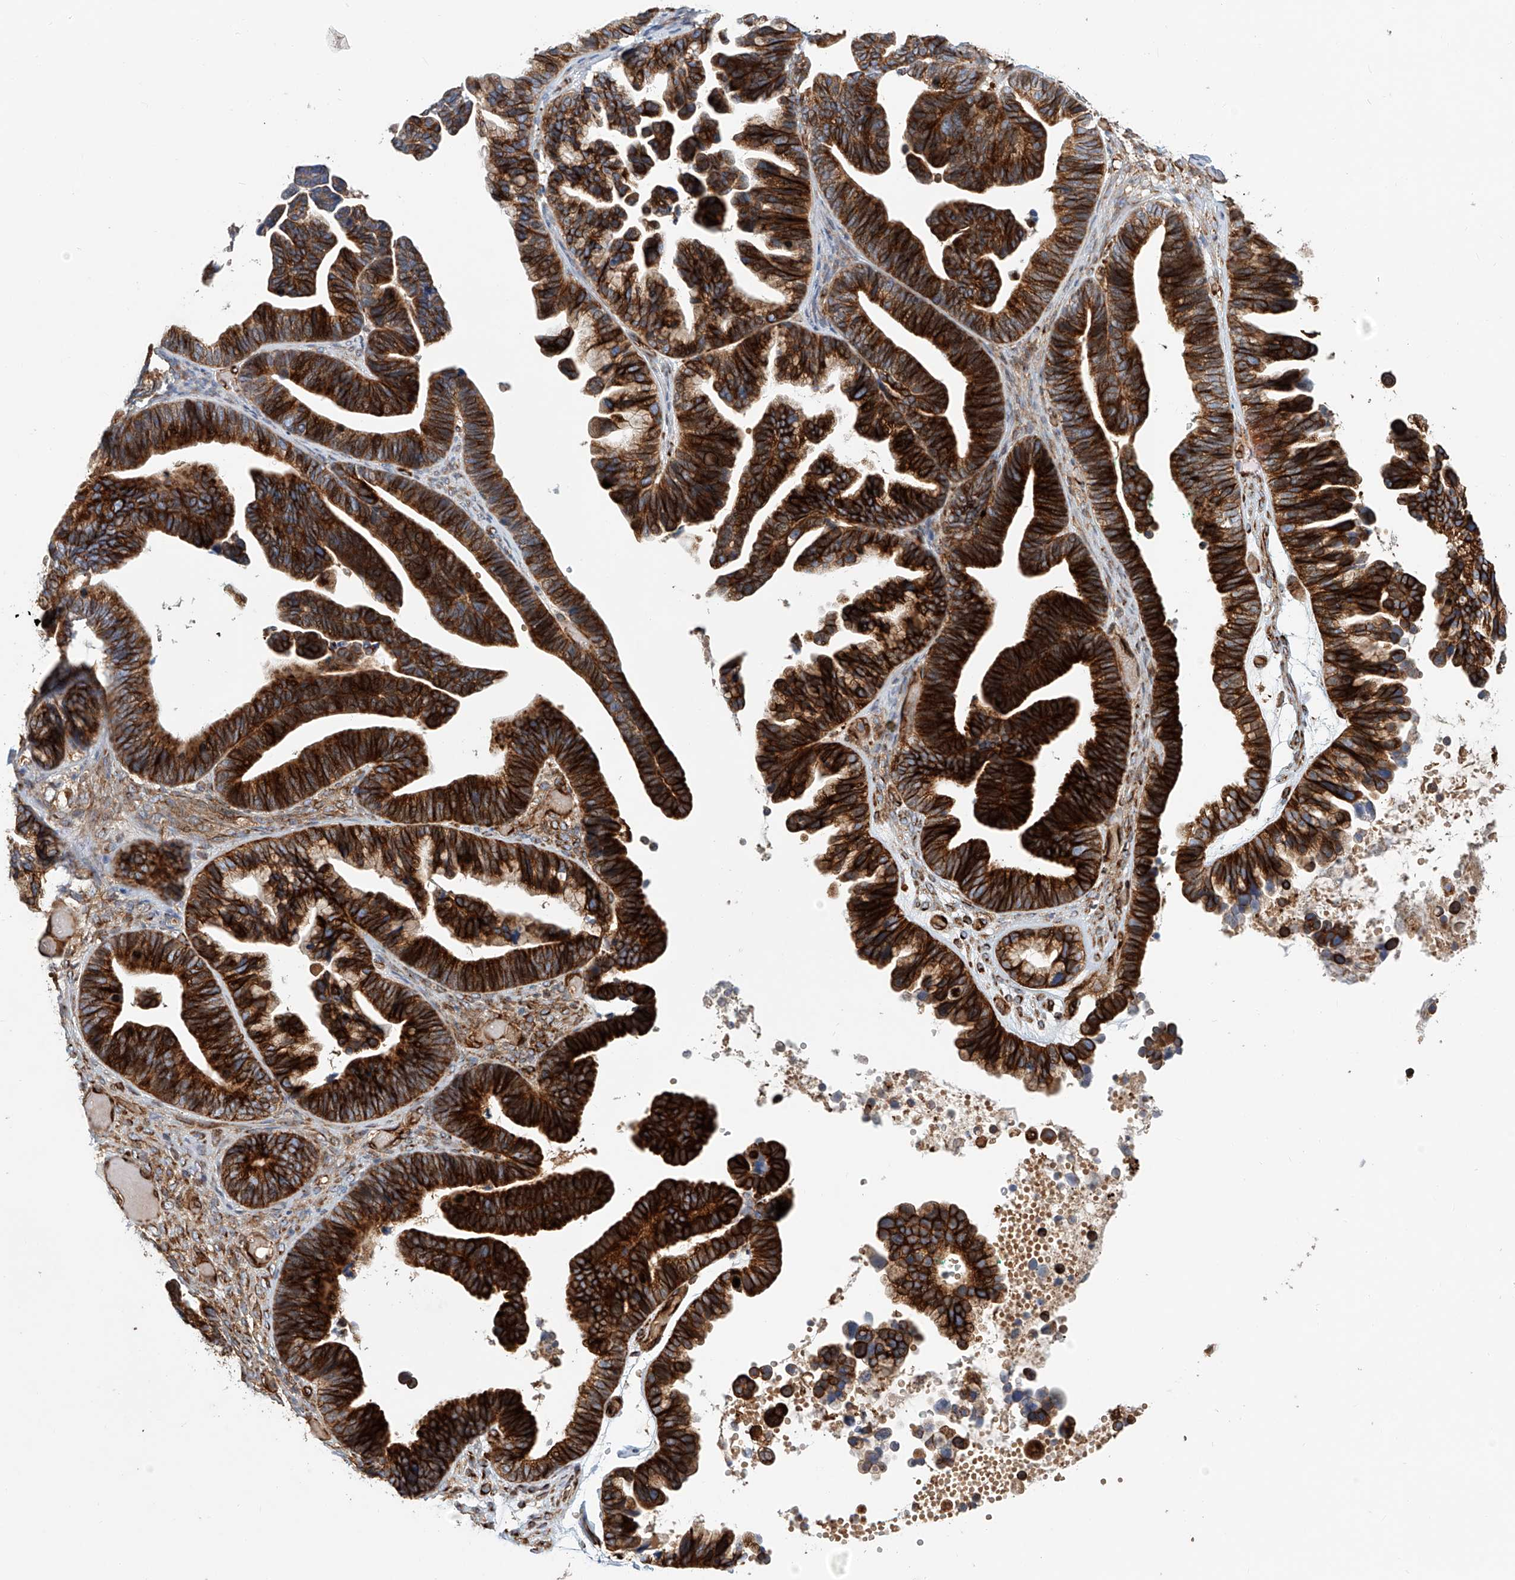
{"staining": {"intensity": "strong", "quantity": ">75%", "location": "cytoplasmic/membranous"}, "tissue": "ovarian cancer", "cell_type": "Tumor cells", "image_type": "cancer", "snomed": [{"axis": "morphology", "description": "Cystadenocarcinoma, serous, NOS"}, {"axis": "topography", "description": "Ovary"}], "caption": "An immunohistochemistry (IHC) photomicrograph of tumor tissue is shown. Protein staining in brown shows strong cytoplasmic/membranous positivity in ovarian cancer (serous cystadenocarcinoma) within tumor cells. The protein of interest is shown in brown color, while the nuclei are stained blue.", "gene": "HGSNAT", "patient": {"sex": "female", "age": 56}}